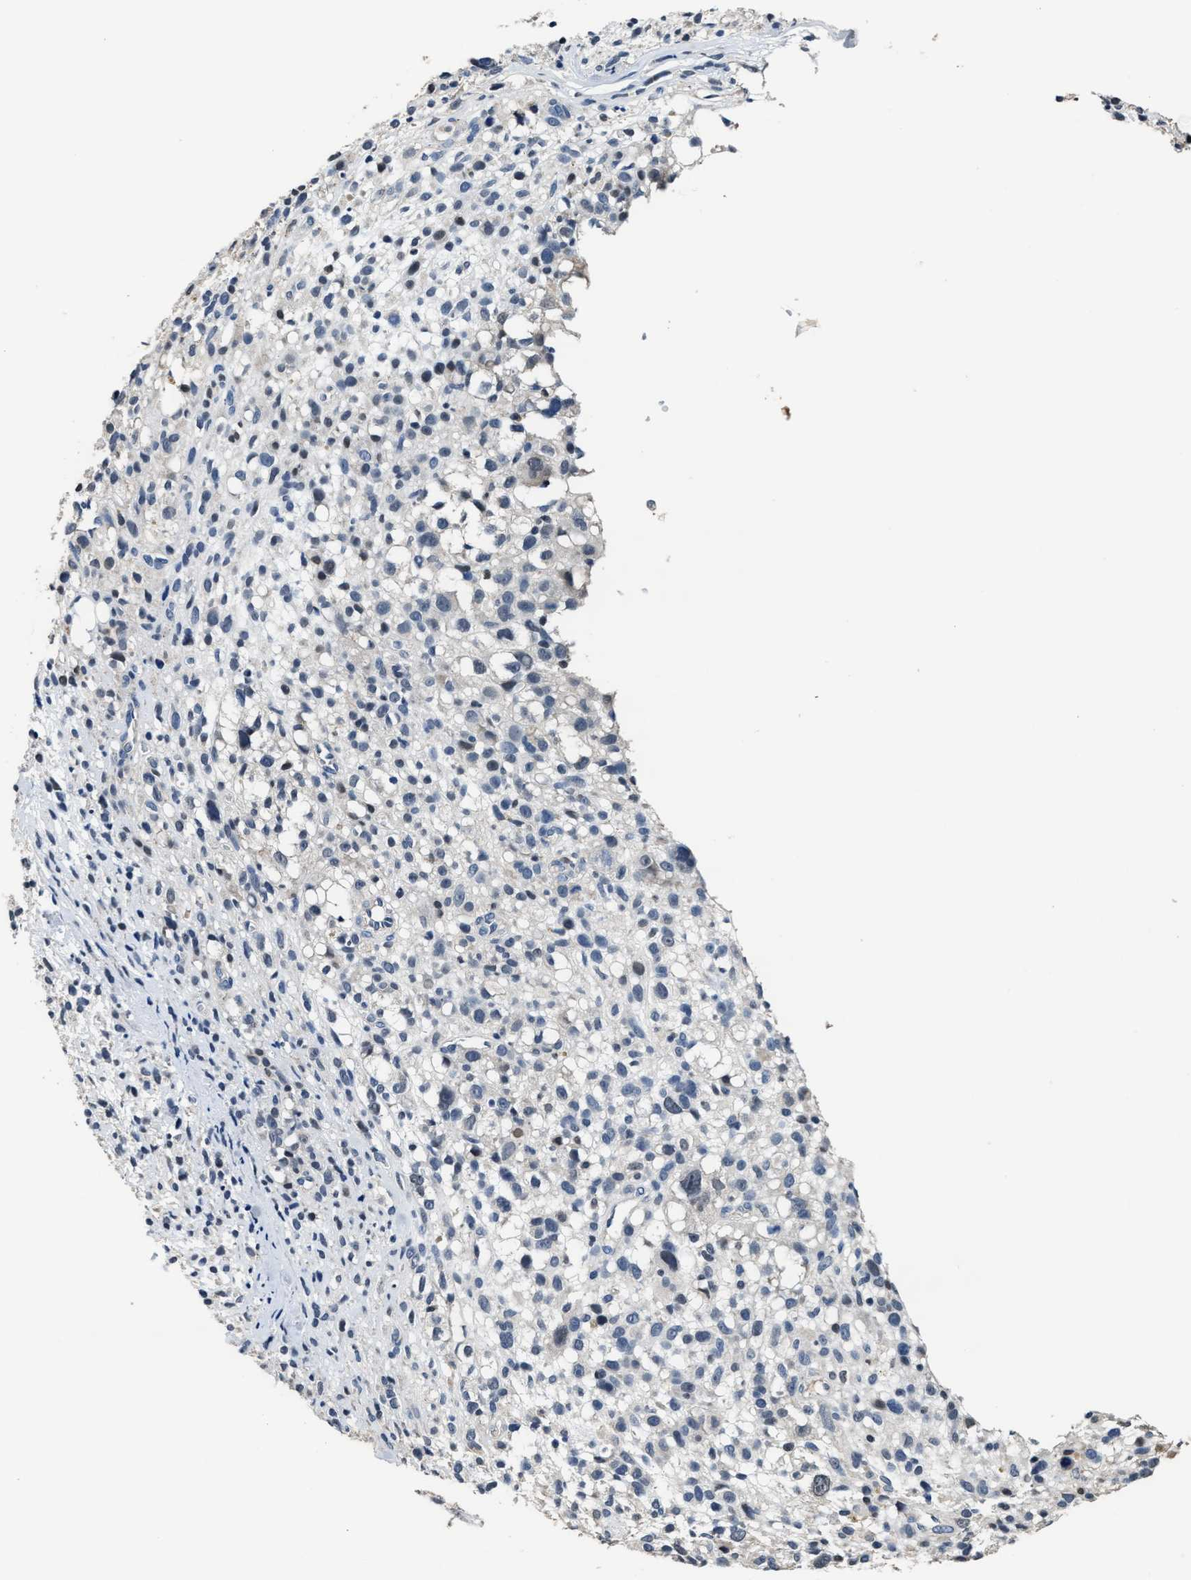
{"staining": {"intensity": "negative", "quantity": "none", "location": "none"}, "tissue": "melanoma", "cell_type": "Tumor cells", "image_type": "cancer", "snomed": [{"axis": "morphology", "description": "Malignant melanoma, NOS"}, {"axis": "topography", "description": "Skin"}], "caption": "DAB (3,3'-diaminobenzidine) immunohistochemical staining of human melanoma displays no significant staining in tumor cells. (DAB (3,3'-diaminobenzidine) immunohistochemistry (IHC), high magnification).", "gene": "ZNF20", "patient": {"sex": "female", "age": 55}}